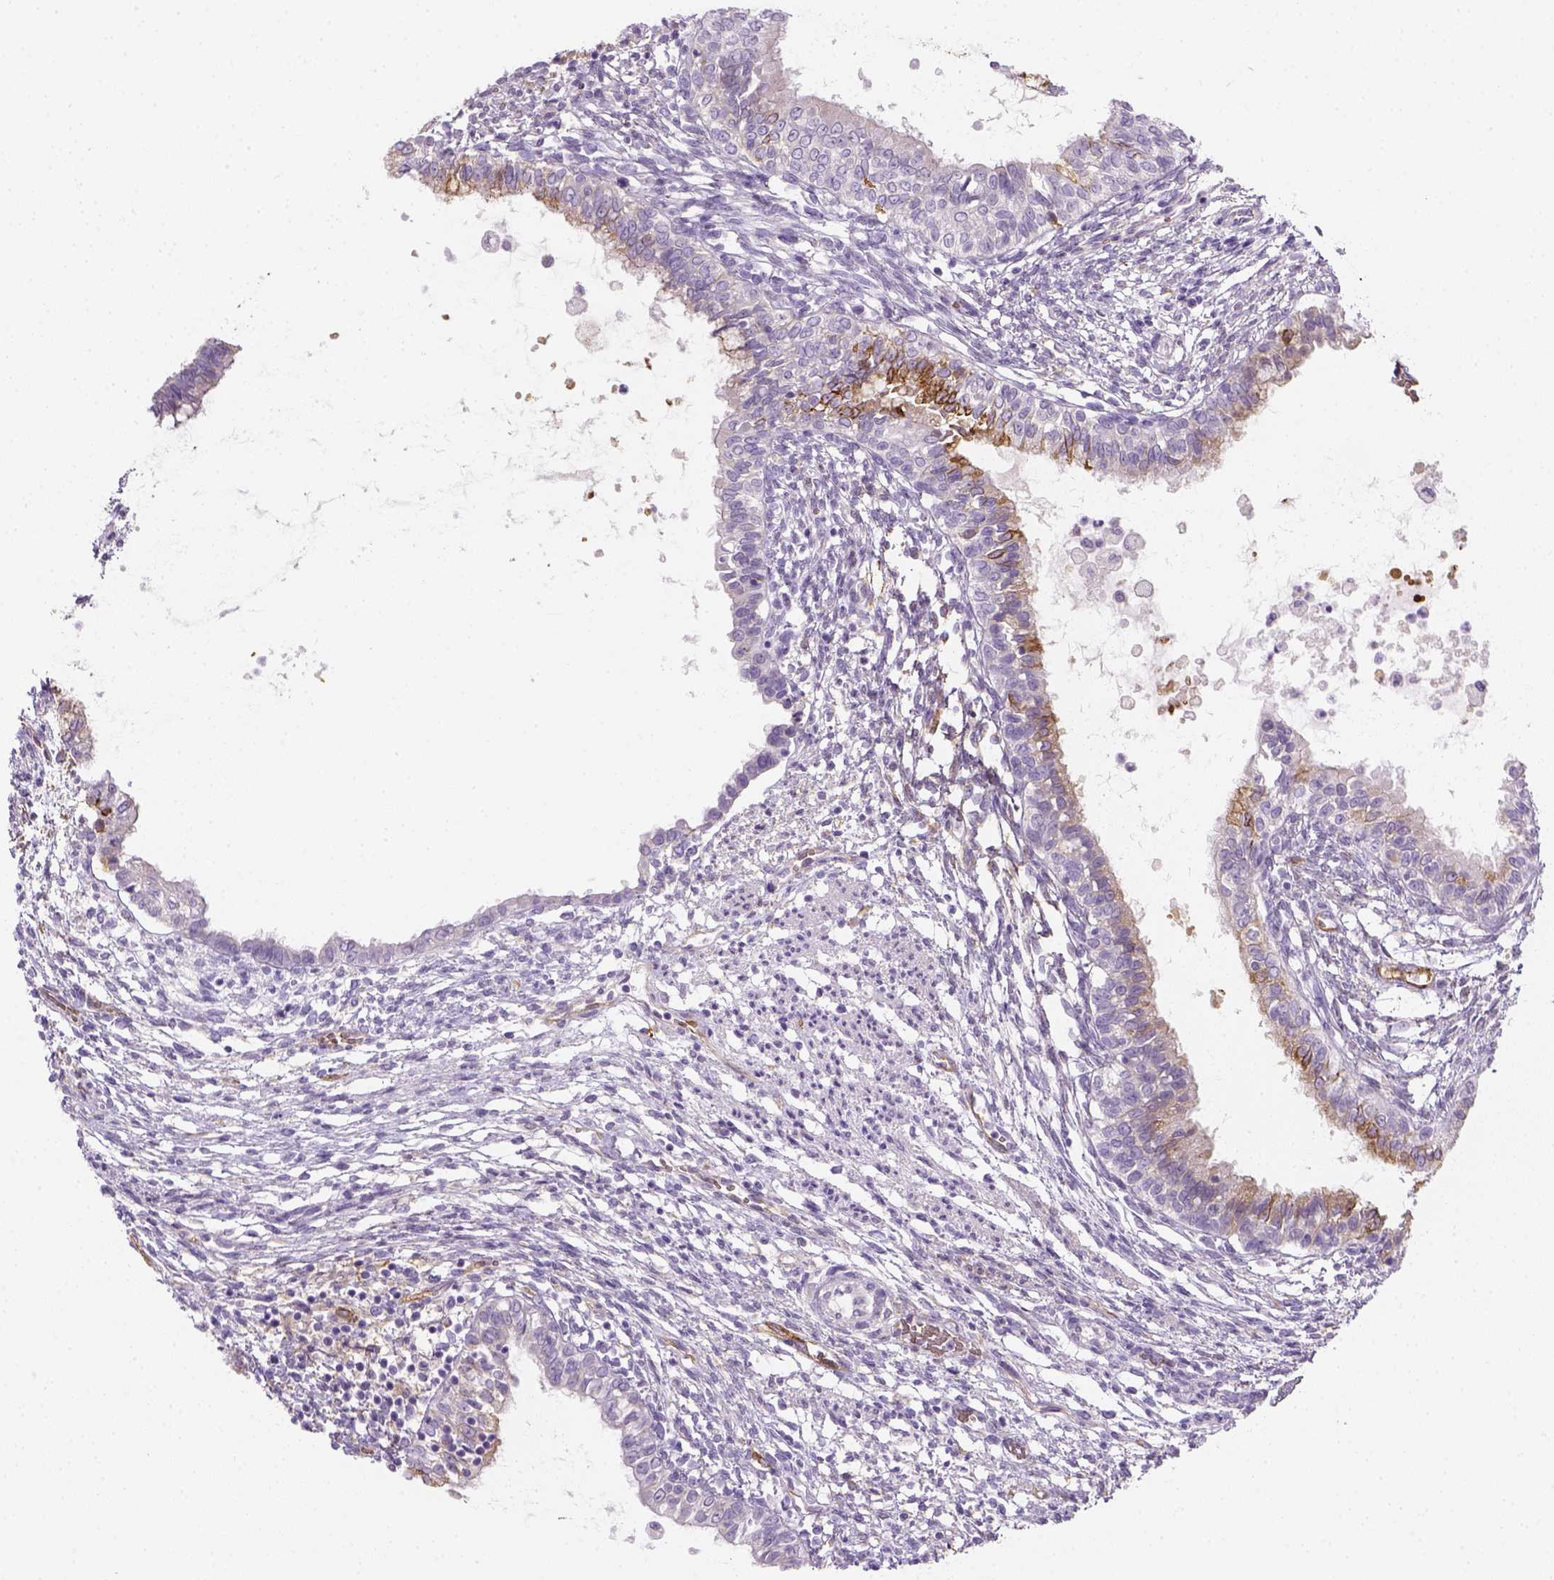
{"staining": {"intensity": "strong", "quantity": "<25%", "location": "cytoplasmic/membranous"}, "tissue": "testis cancer", "cell_type": "Tumor cells", "image_type": "cancer", "snomed": [{"axis": "morphology", "description": "Carcinoma, Embryonal, NOS"}, {"axis": "topography", "description": "Testis"}], "caption": "Immunohistochemistry micrograph of human testis cancer (embryonal carcinoma) stained for a protein (brown), which reveals medium levels of strong cytoplasmic/membranous staining in approximately <25% of tumor cells.", "gene": "CACNB1", "patient": {"sex": "male", "age": 37}}